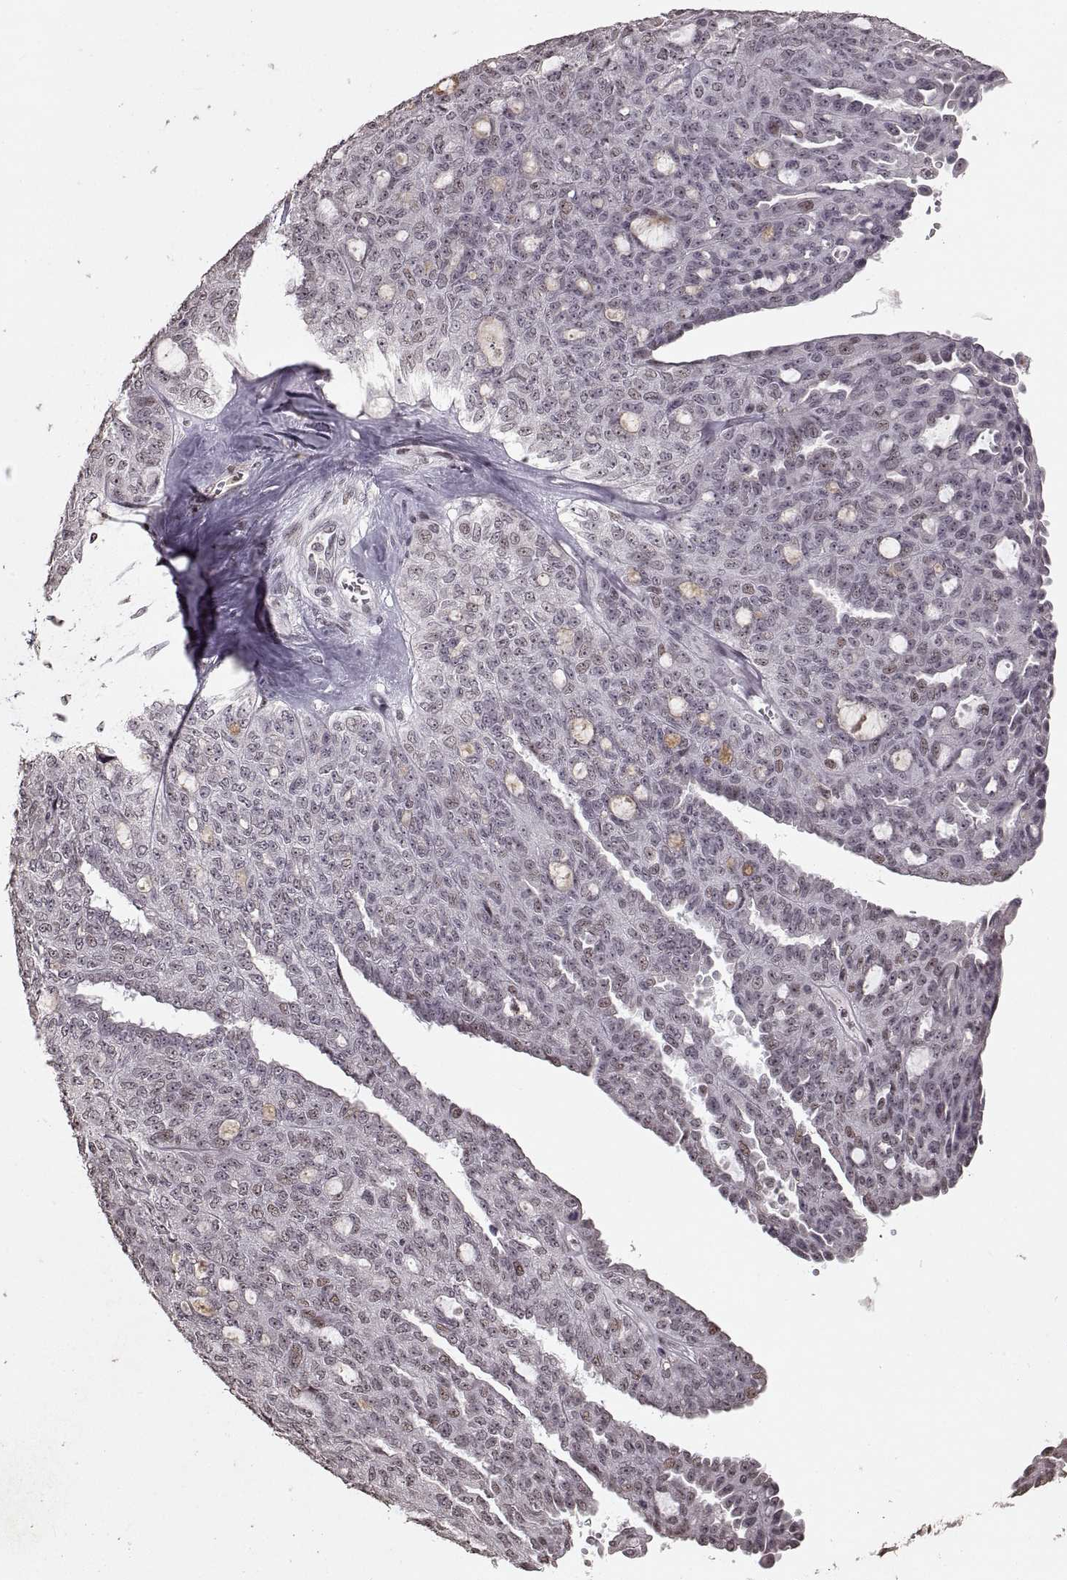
{"staining": {"intensity": "negative", "quantity": "none", "location": "none"}, "tissue": "ovarian cancer", "cell_type": "Tumor cells", "image_type": "cancer", "snomed": [{"axis": "morphology", "description": "Cystadenocarcinoma, serous, NOS"}, {"axis": "topography", "description": "Ovary"}], "caption": "Image shows no significant protein positivity in tumor cells of ovarian serous cystadenocarcinoma.", "gene": "PALS1", "patient": {"sex": "female", "age": 71}}